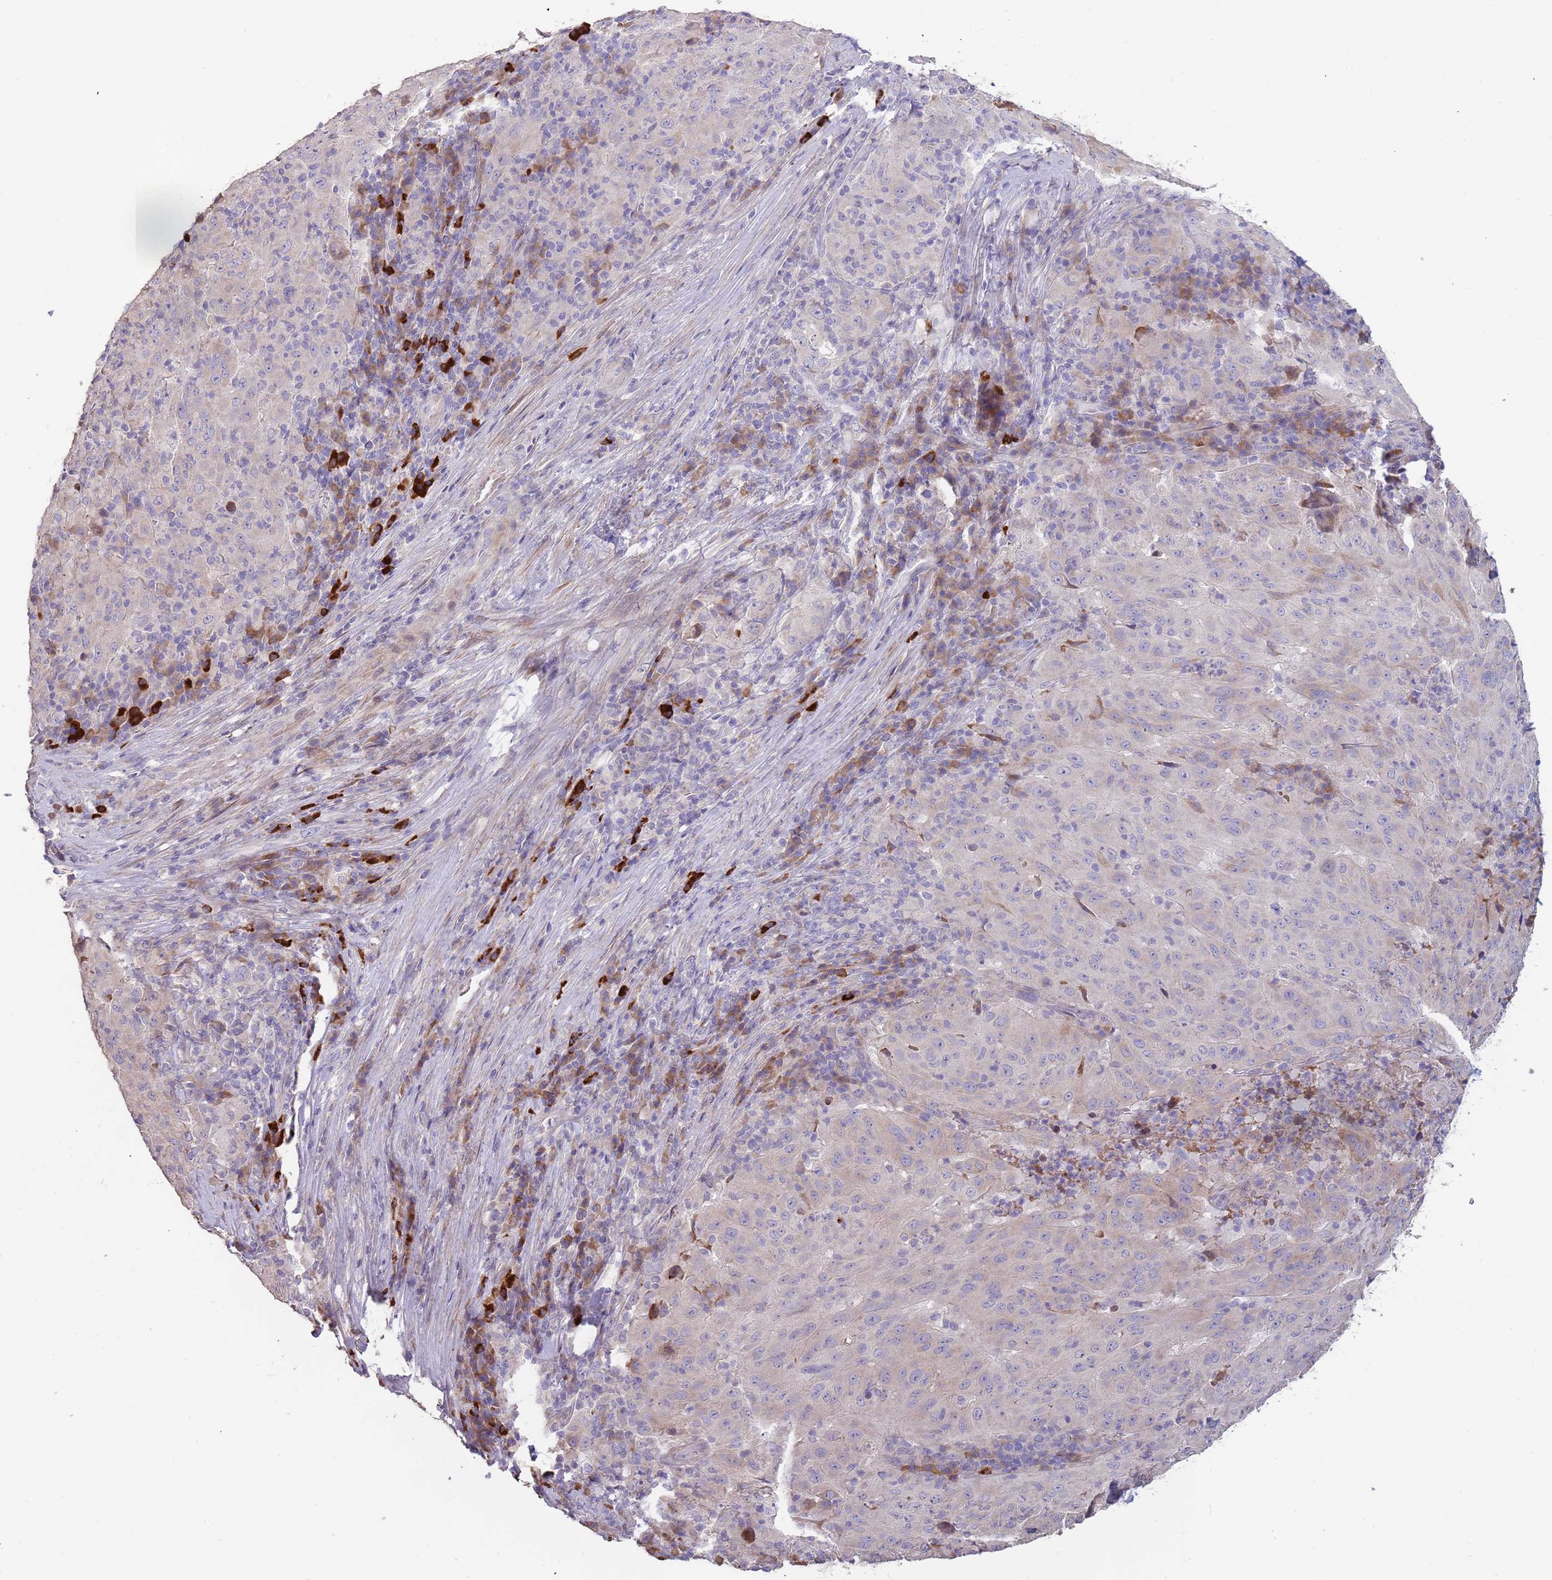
{"staining": {"intensity": "moderate", "quantity": "25%-75%", "location": "cytoplasmic/membranous"}, "tissue": "pancreatic cancer", "cell_type": "Tumor cells", "image_type": "cancer", "snomed": [{"axis": "morphology", "description": "Adenocarcinoma, NOS"}, {"axis": "topography", "description": "Pancreas"}], "caption": "Moderate cytoplasmic/membranous expression for a protein is identified in approximately 25%-75% of tumor cells of pancreatic cancer using IHC.", "gene": "SUSD1", "patient": {"sex": "male", "age": 63}}